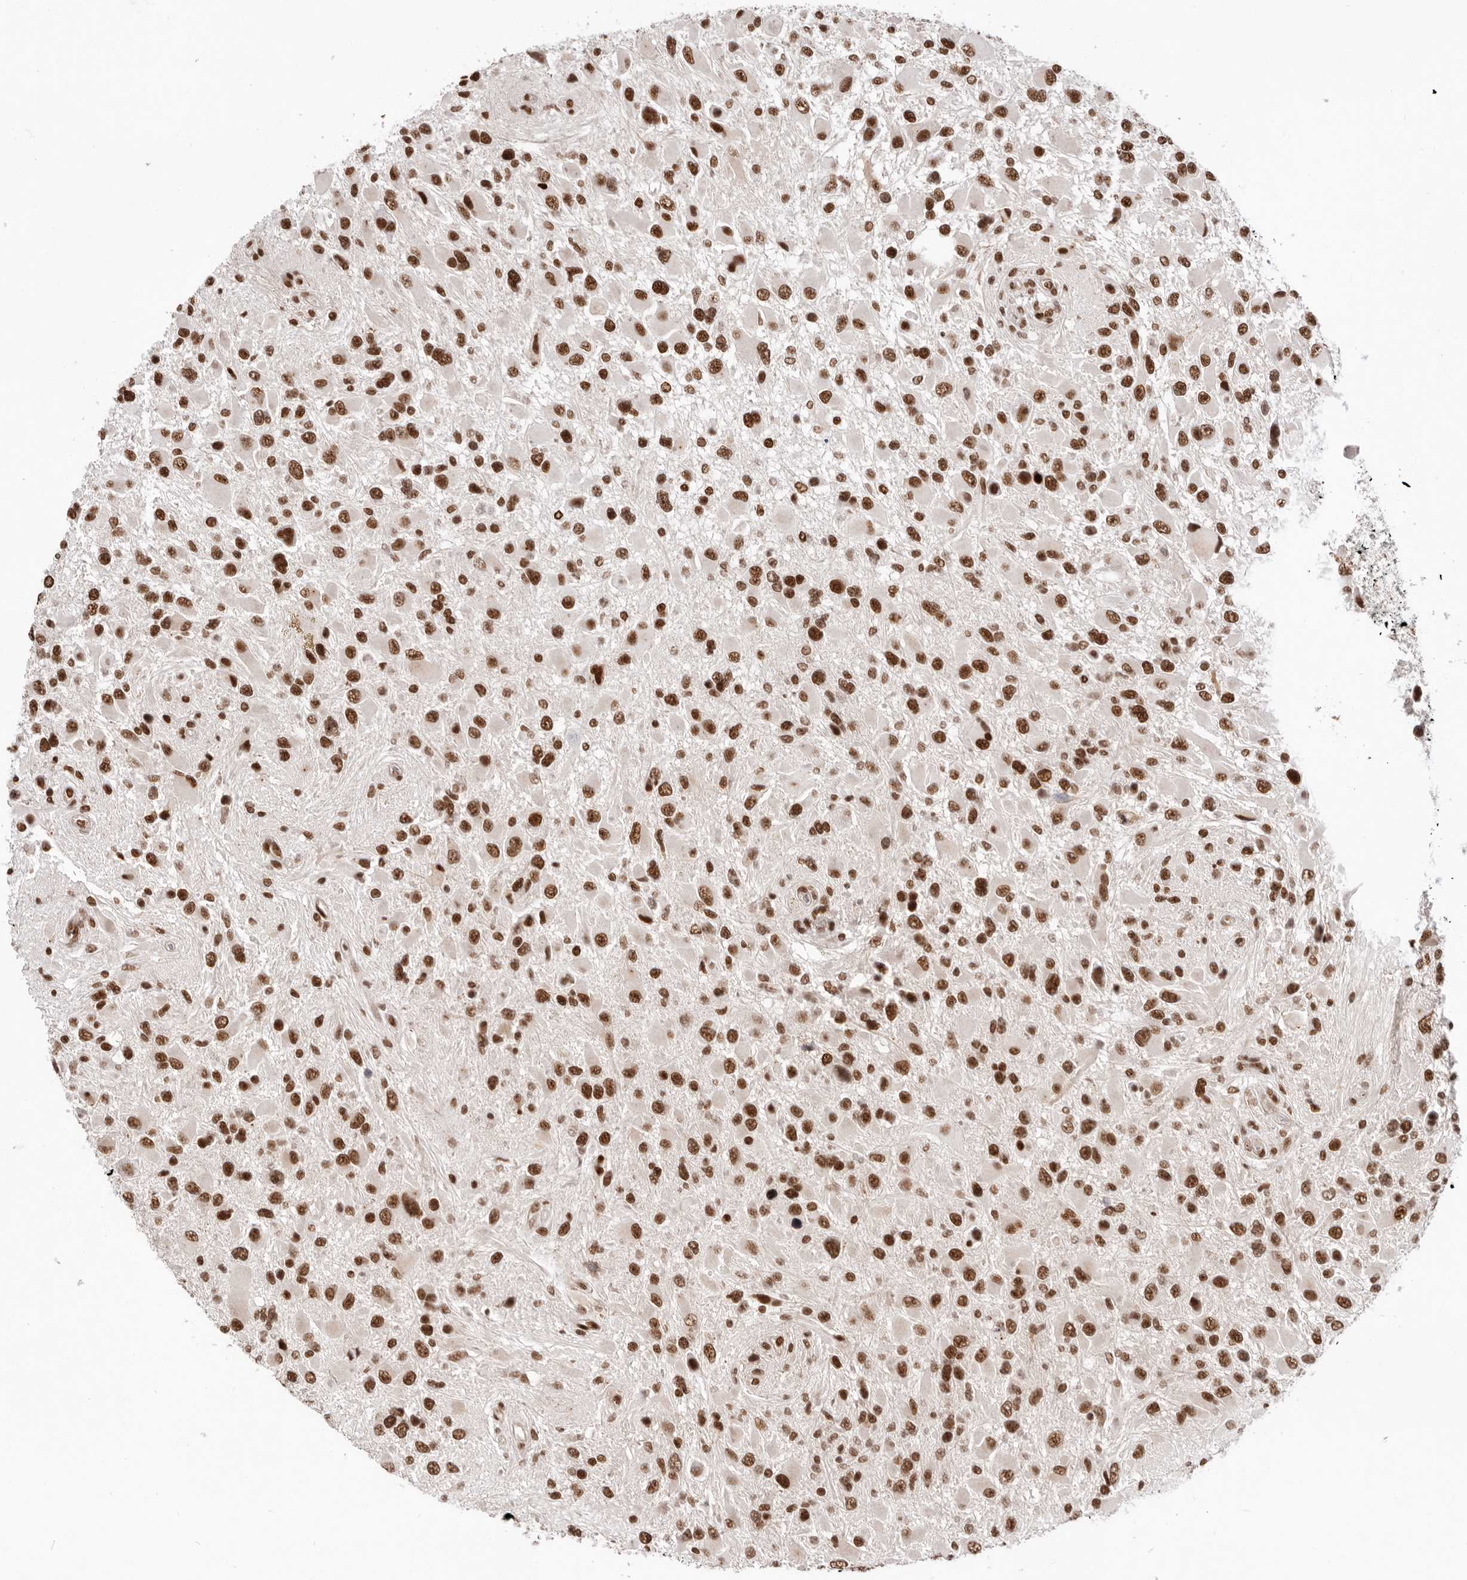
{"staining": {"intensity": "strong", "quantity": ">75%", "location": "nuclear"}, "tissue": "glioma", "cell_type": "Tumor cells", "image_type": "cancer", "snomed": [{"axis": "morphology", "description": "Glioma, malignant, High grade"}, {"axis": "topography", "description": "Brain"}], "caption": "High-grade glioma (malignant) stained with immunohistochemistry reveals strong nuclear positivity in about >75% of tumor cells. Nuclei are stained in blue.", "gene": "CHTOP", "patient": {"sex": "male", "age": 53}}